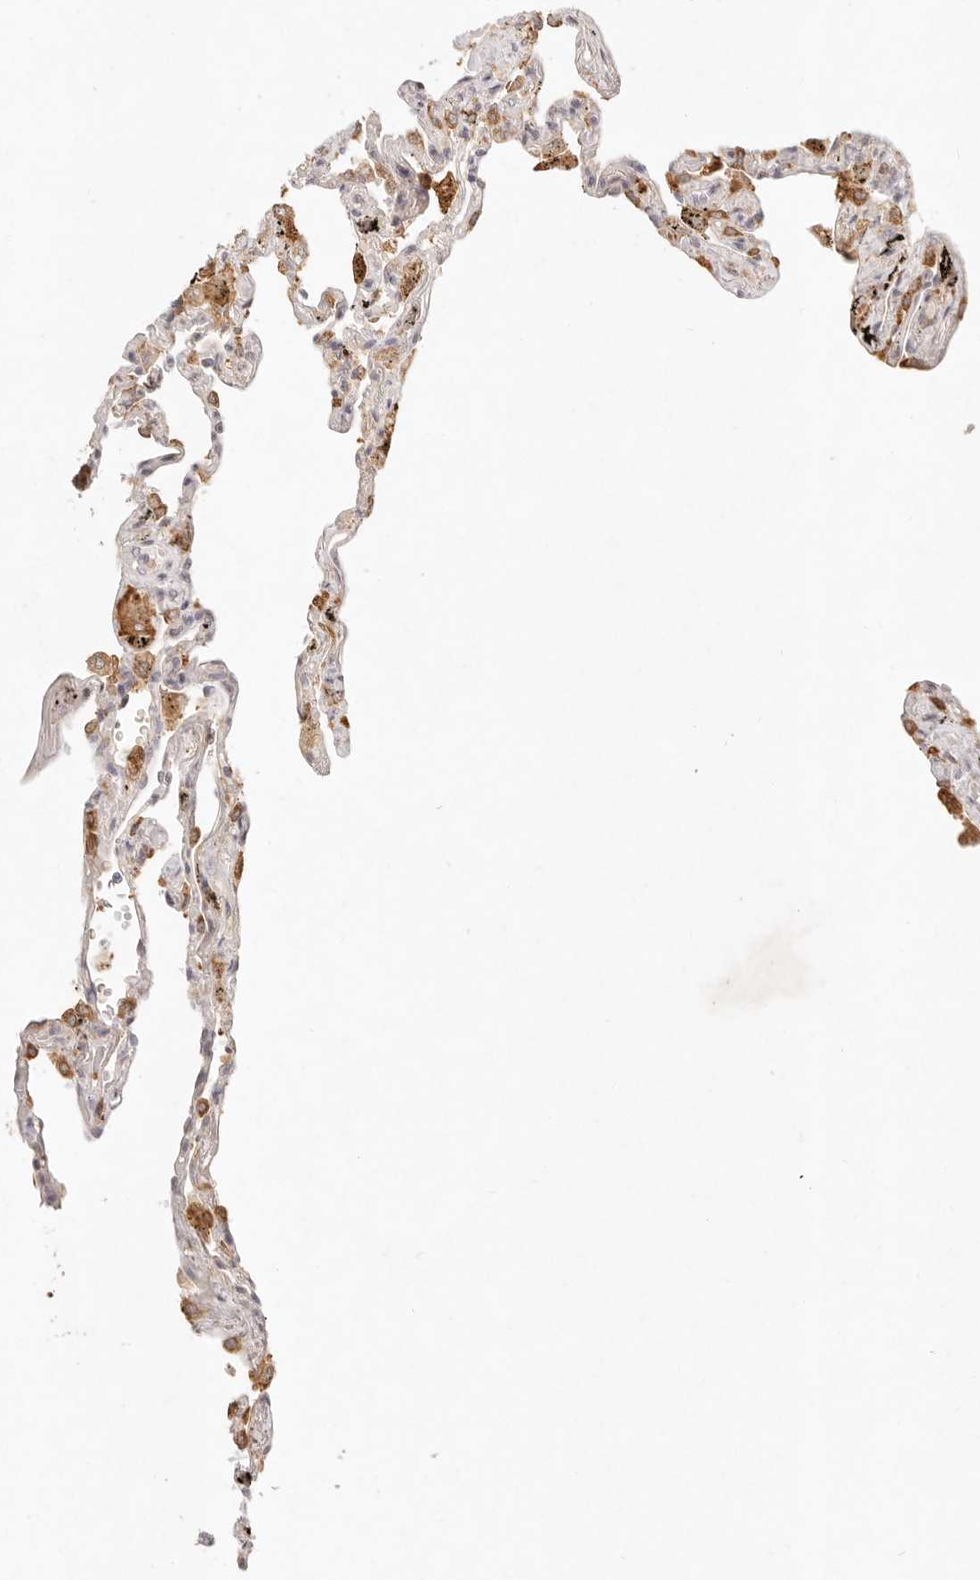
{"staining": {"intensity": "moderate", "quantity": "25%-75%", "location": "cytoplasmic/membranous"}, "tissue": "lung", "cell_type": "Alveolar cells", "image_type": "normal", "snomed": [{"axis": "morphology", "description": "Normal tissue, NOS"}, {"axis": "topography", "description": "Lung"}], "caption": "Immunohistochemistry (IHC) histopathology image of unremarkable lung: lung stained using immunohistochemistry shows medium levels of moderate protein expression localized specifically in the cytoplasmic/membranous of alveolar cells, appearing as a cytoplasmic/membranous brown color.", "gene": "C1orf127", "patient": {"sex": "male", "age": 59}}